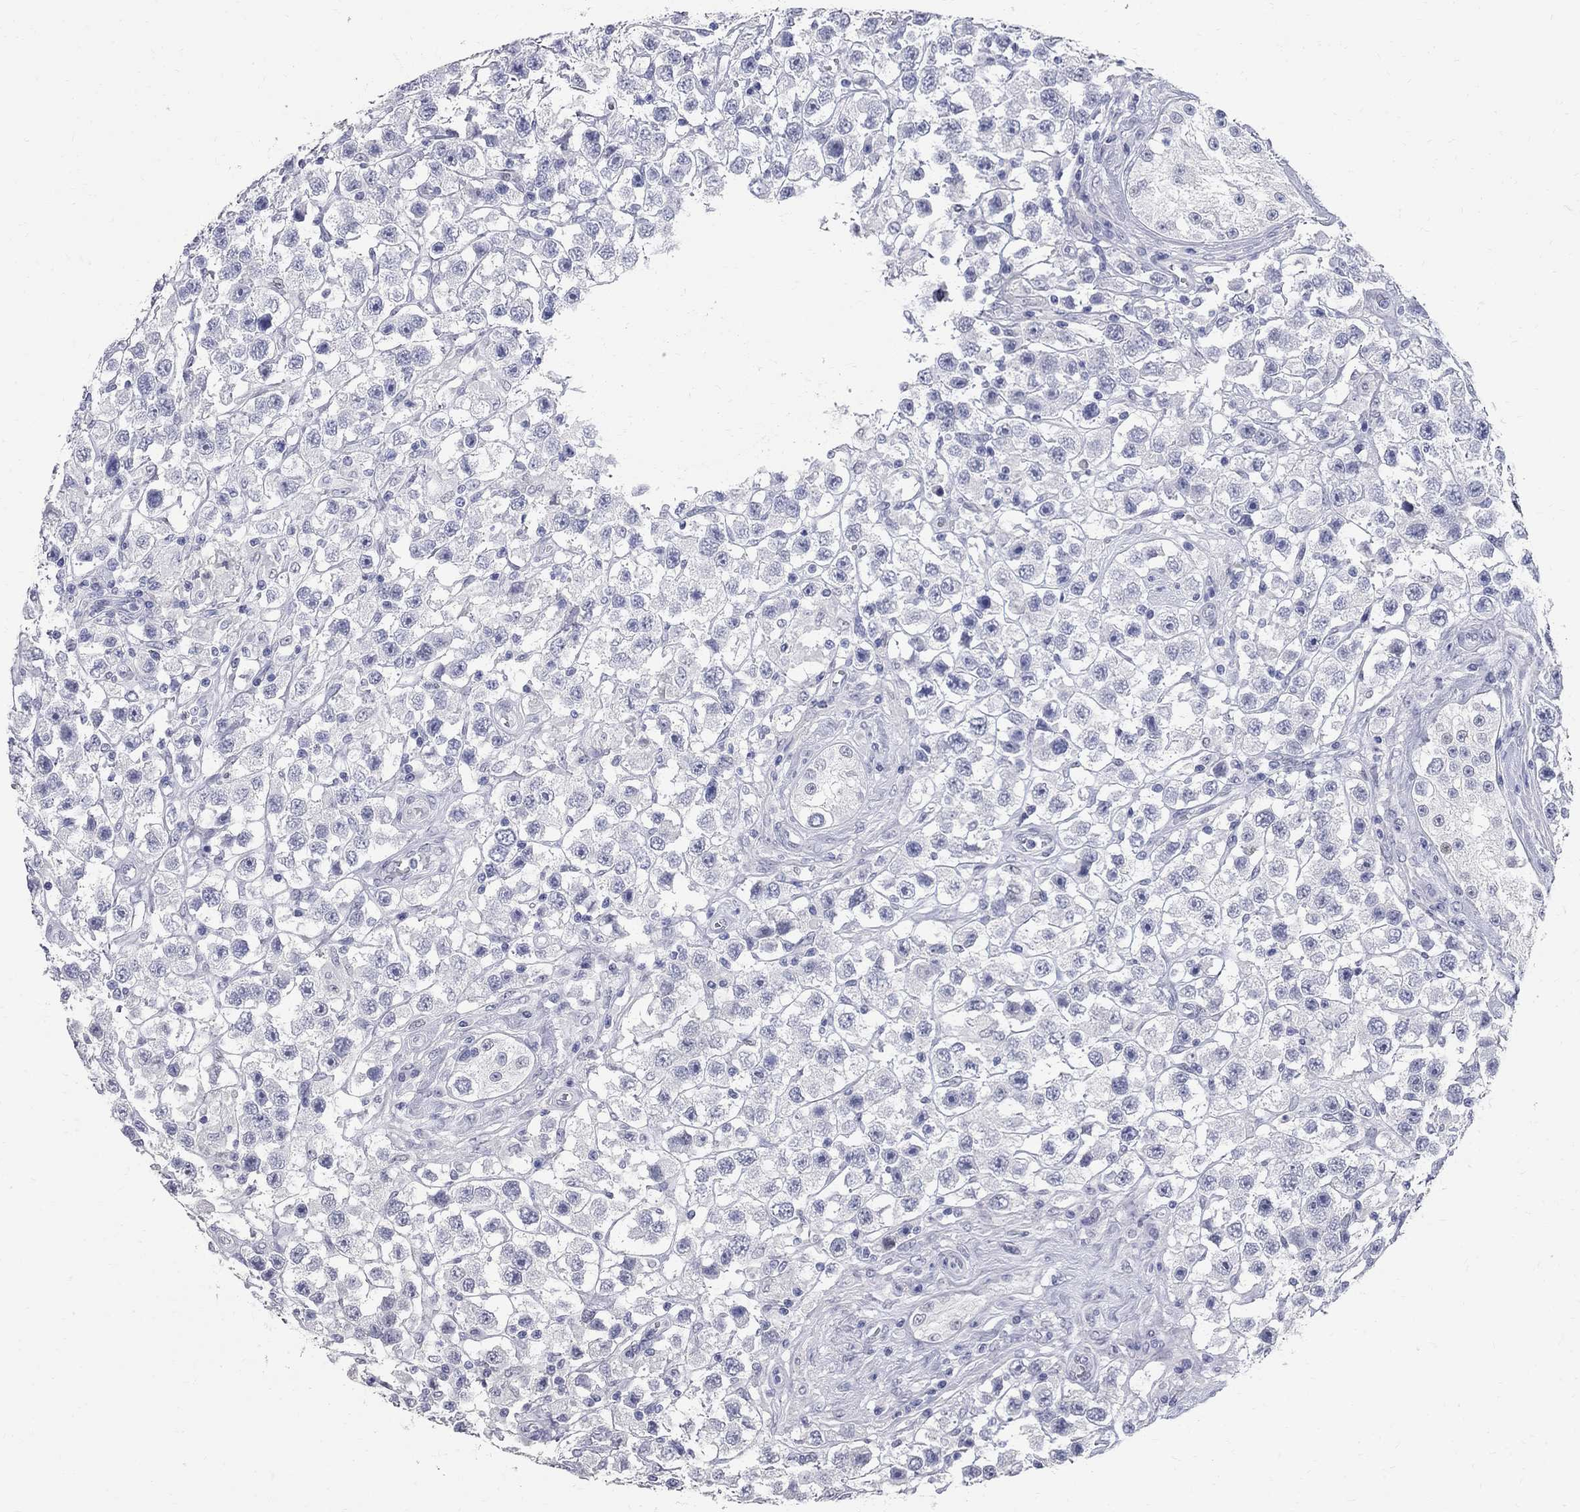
{"staining": {"intensity": "negative", "quantity": "none", "location": "none"}, "tissue": "testis cancer", "cell_type": "Tumor cells", "image_type": "cancer", "snomed": [{"axis": "morphology", "description": "Seminoma, NOS"}, {"axis": "topography", "description": "Testis"}], "caption": "Protein analysis of testis seminoma reveals no significant expression in tumor cells.", "gene": "BPIFB1", "patient": {"sex": "male", "age": 45}}